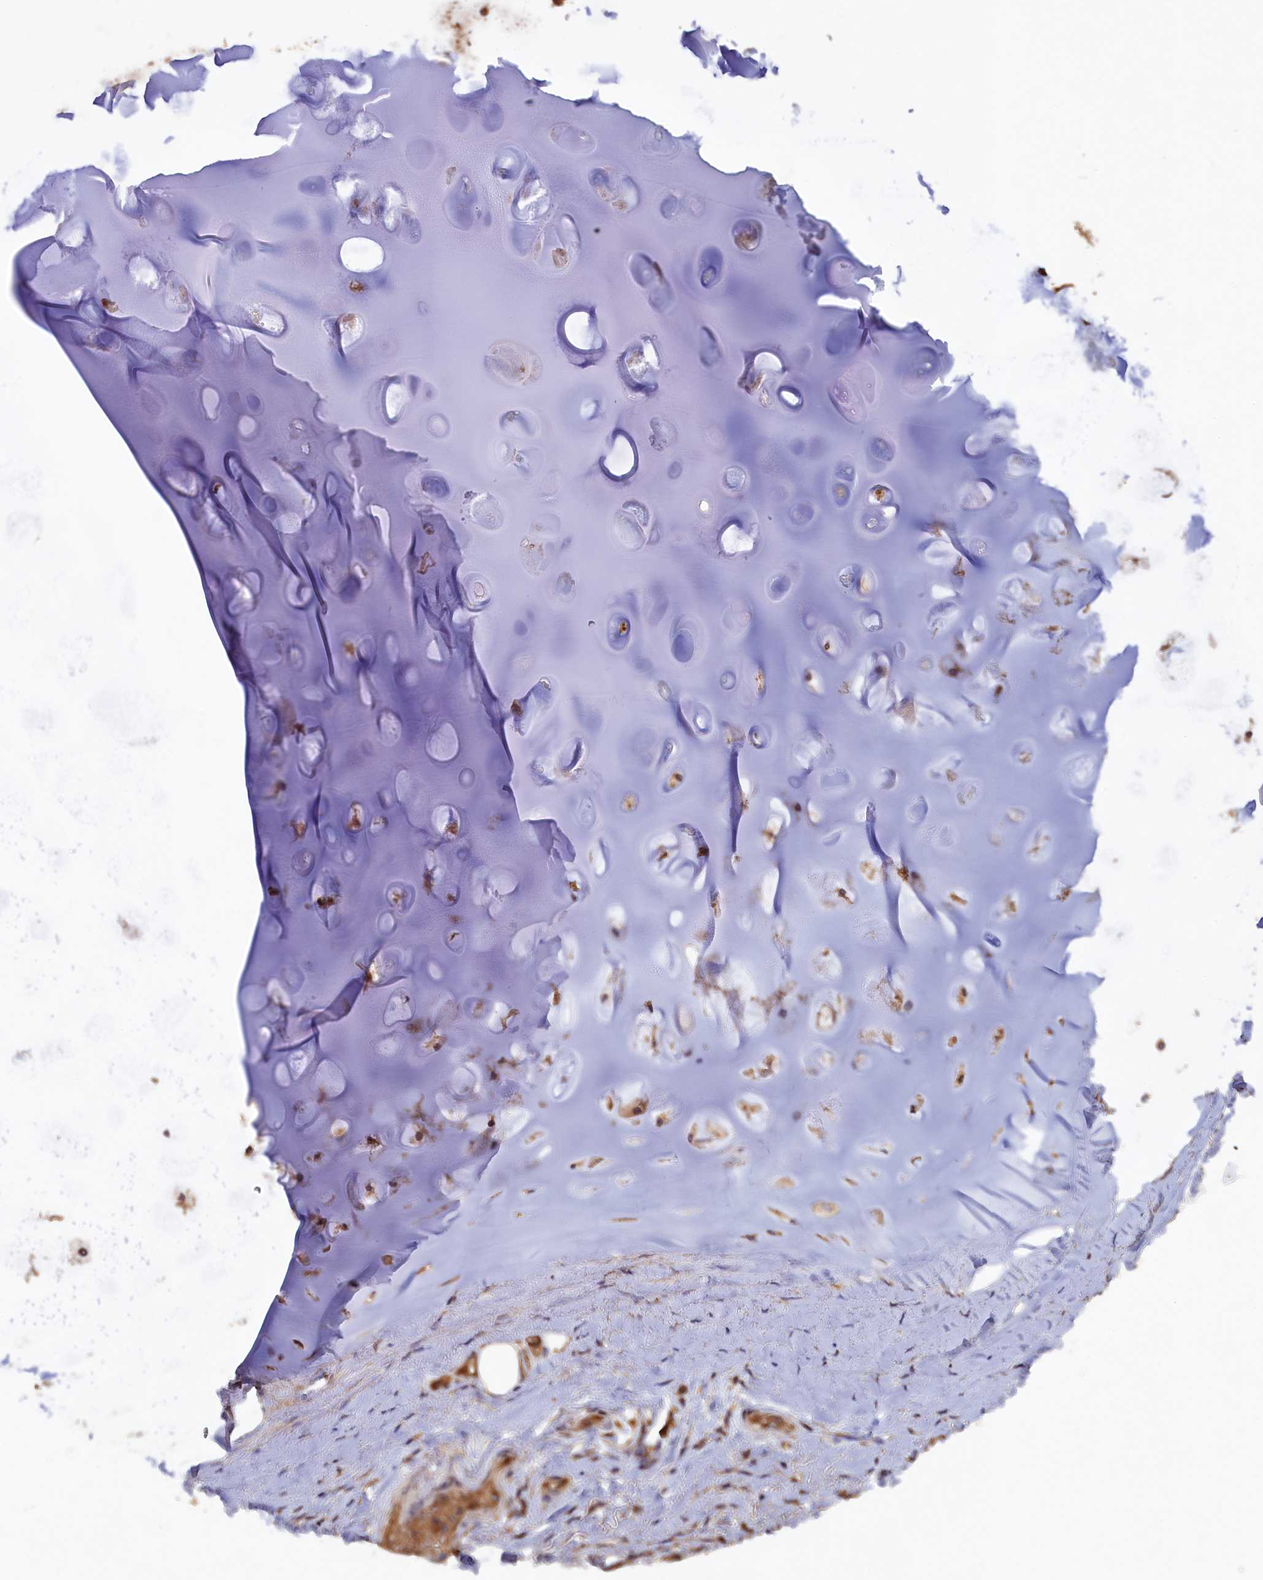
{"staining": {"intensity": "moderate", "quantity": ">75%", "location": "cytoplasmic/membranous"}, "tissue": "soft tissue", "cell_type": "Chondrocytes", "image_type": "normal", "snomed": [{"axis": "morphology", "description": "Normal tissue, NOS"}, {"axis": "topography", "description": "Lymph node"}, {"axis": "topography", "description": "Cartilage tissue"}, {"axis": "topography", "description": "Bronchus"}], "caption": "Unremarkable soft tissue demonstrates moderate cytoplasmic/membranous positivity in about >75% of chondrocytes, visualized by immunohistochemistry. (Brightfield microscopy of DAB IHC at high magnification).", "gene": "GREB1L", "patient": {"sex": "male", "age": 63}}